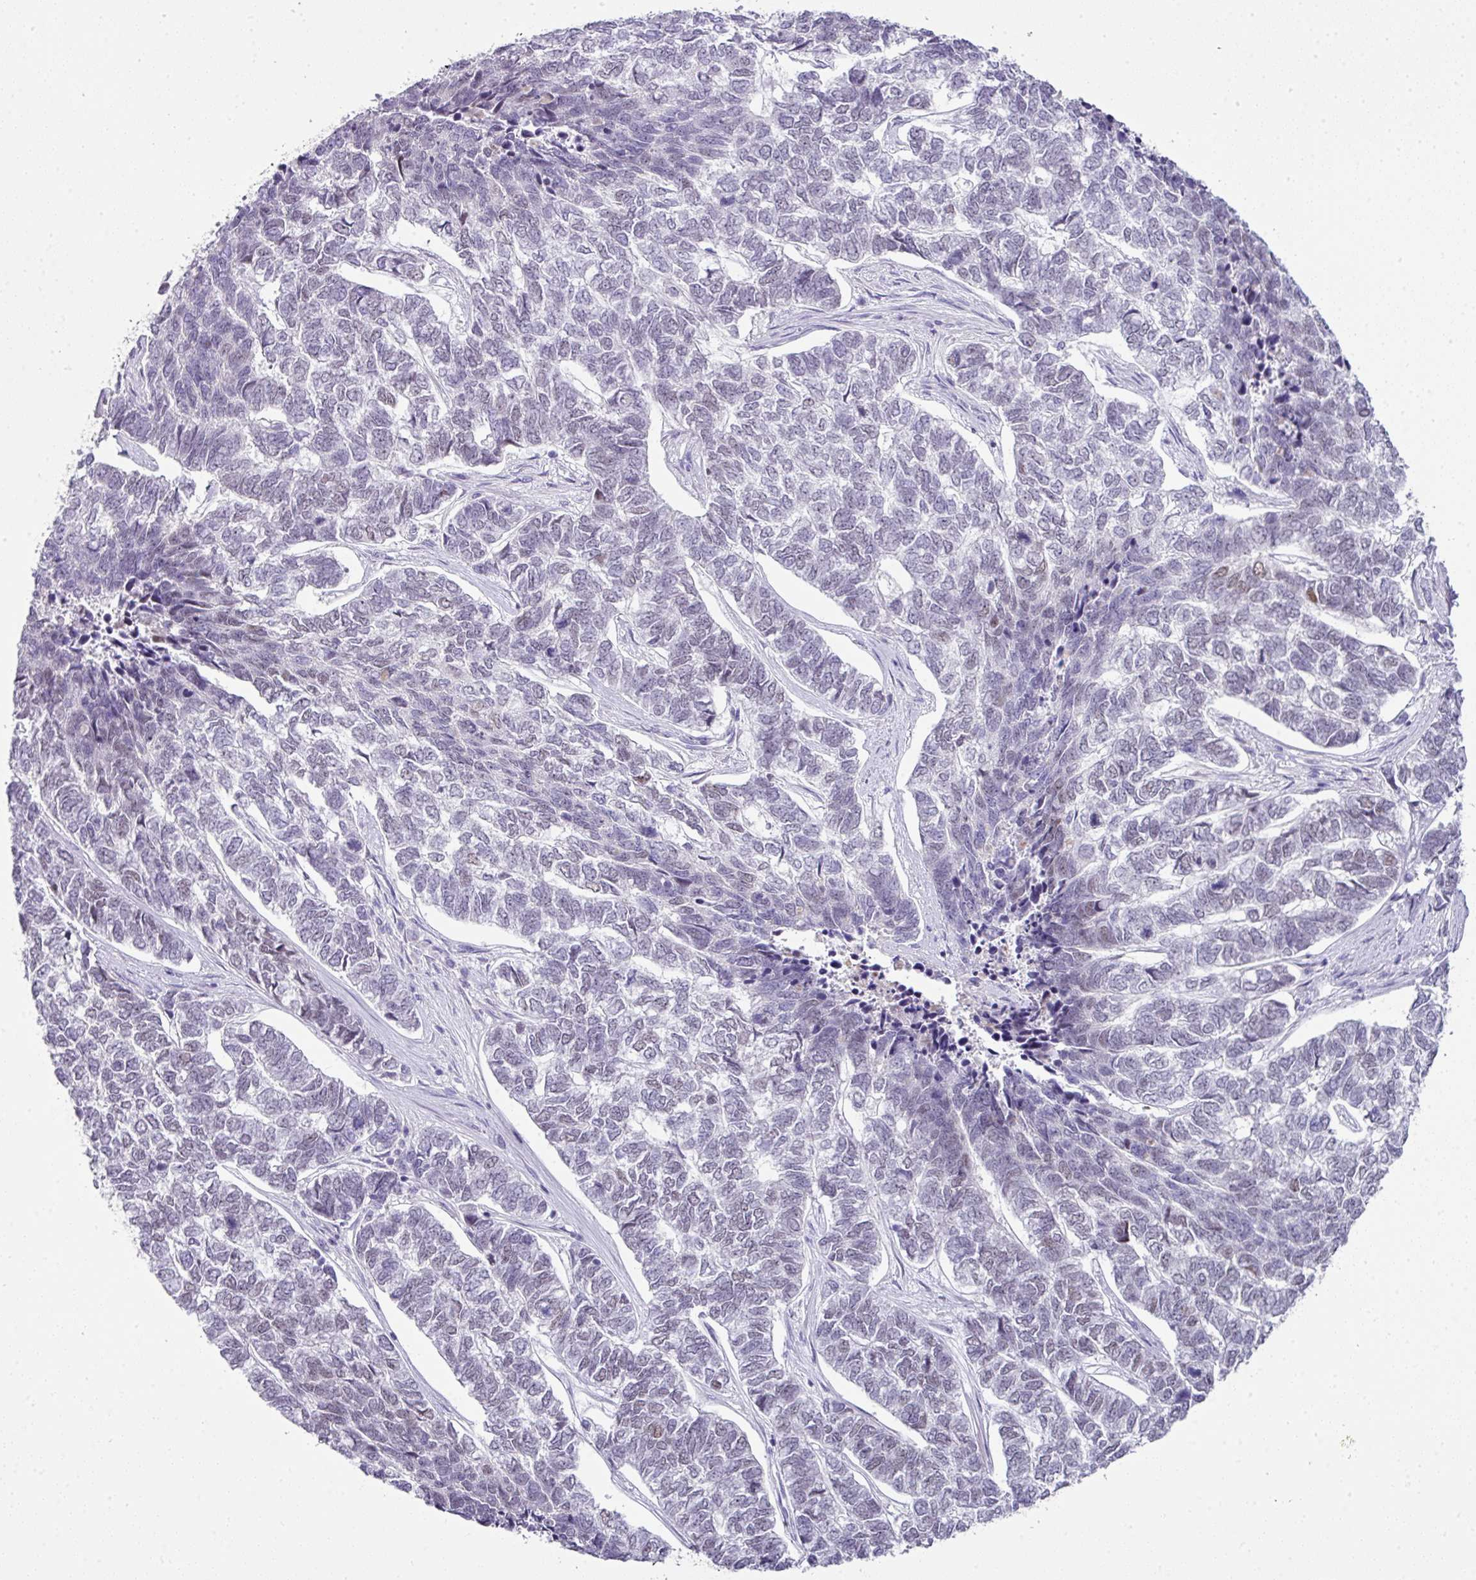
{"staining": {"intensity": "negative", "quantity": "none", "location": "none"}, "tissue": "skin cancer", "cell_type": "Tumor cells", "image_type": "cancer", "snomed": [{"axis": "morphology", "description": "Basal cell carcinoma"}, {"axis": "topography", "description": "Skin"}], "caption": "IHC of human skin cancer (basal cell carcinoma) demonstrates no expression in tumor cells.", "gene": "BCL11A", "patient": {"sex": "female", "age": 65}}